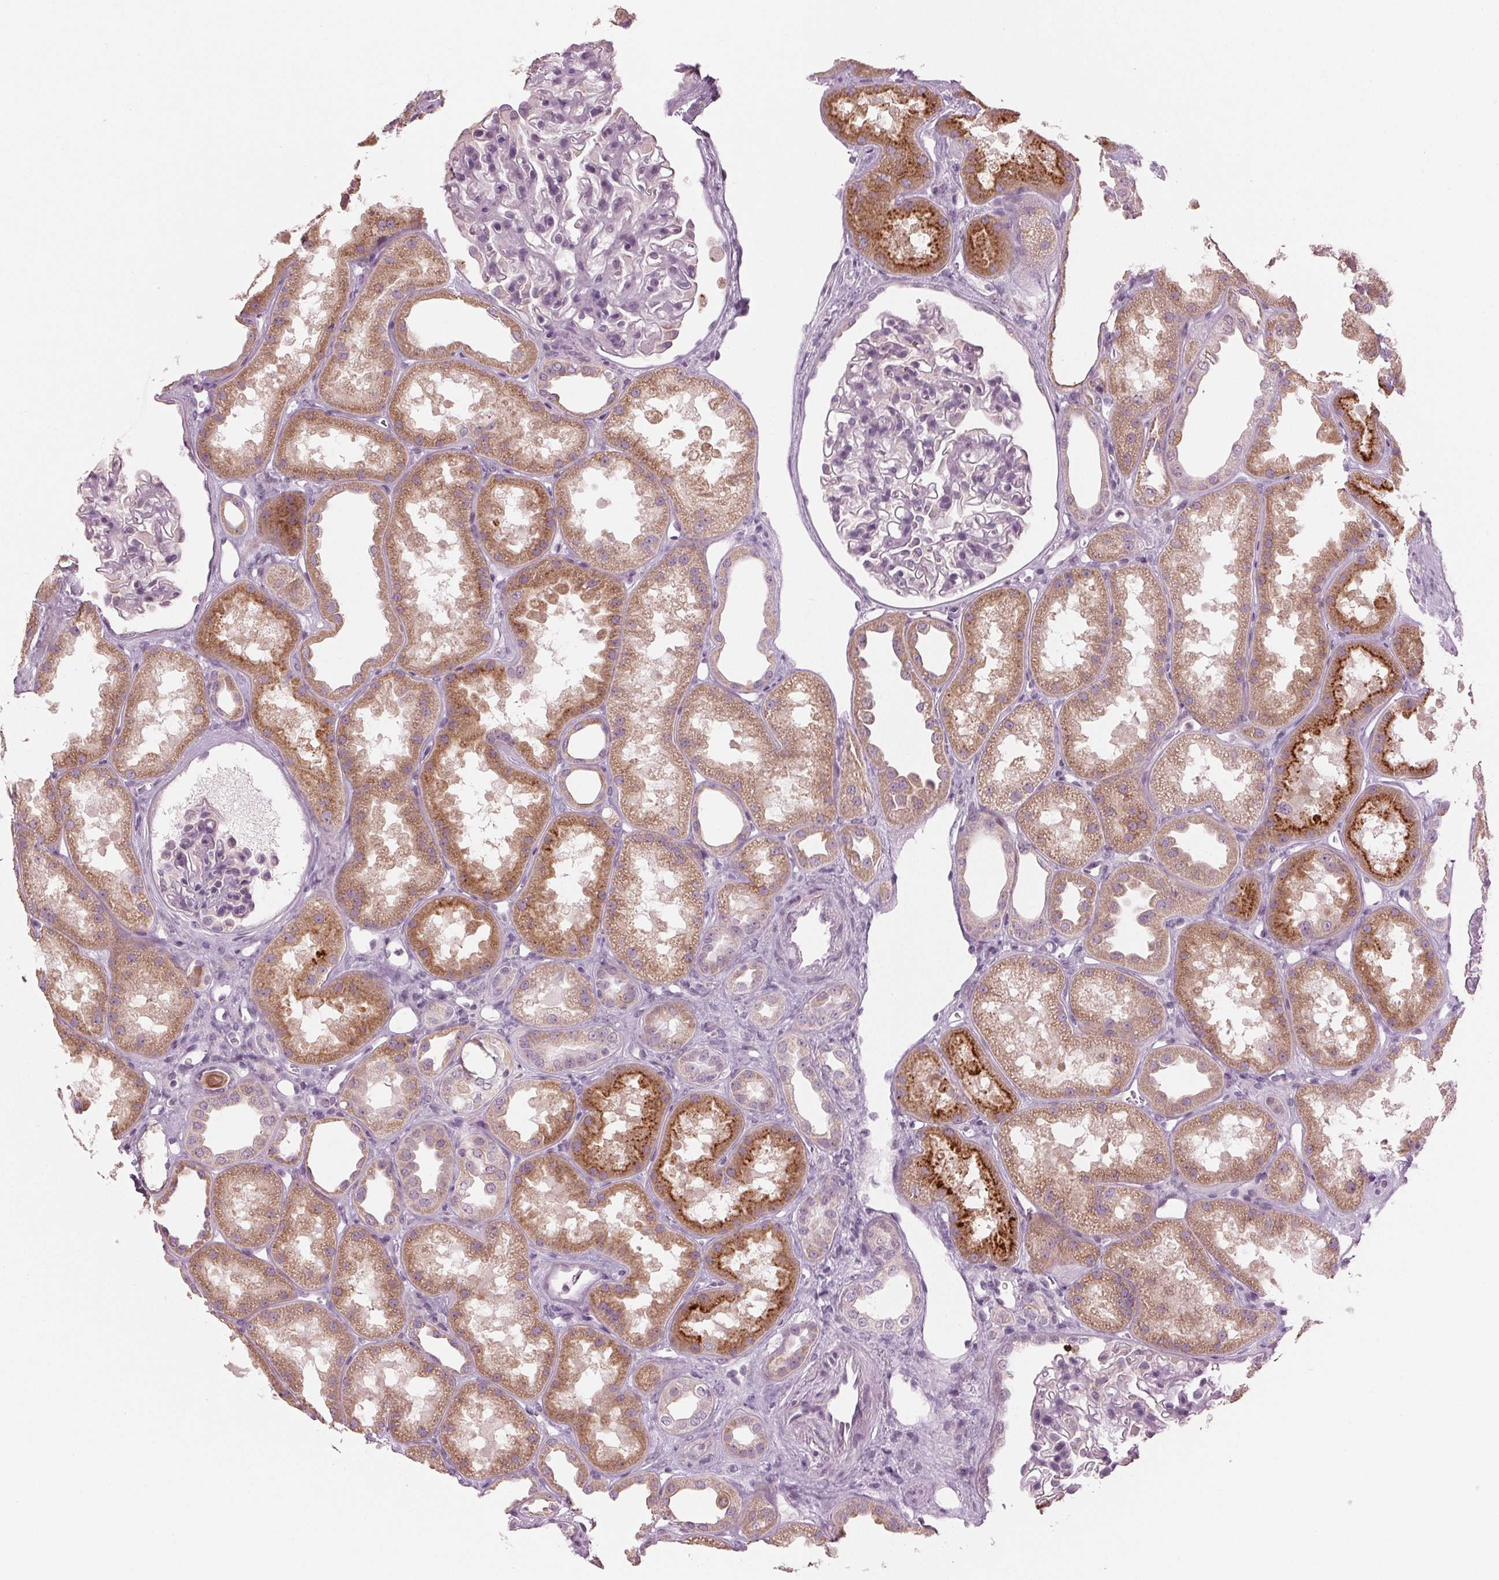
{"staining": {"intensity": "negative", "quantity": "none", "location": "none"}, "tissue": "kidney", "cell_type": "Cells in glomeruli", "image_type": "normal", "snomed": [{"axis": "morphology", "description": "Normal tissue, NOS"}, {"axis": "topography", "description": "Kidney"}], "caption": "DAB immunohistochemical staining of unremarkable kidney reveals no significant expression in cells in glomeruli. (DAB (3,3'-diaminobenzidine) IHC, high magnification).", "gene": "PRAP1", "patient": {"sex": "male", "age": 61}}